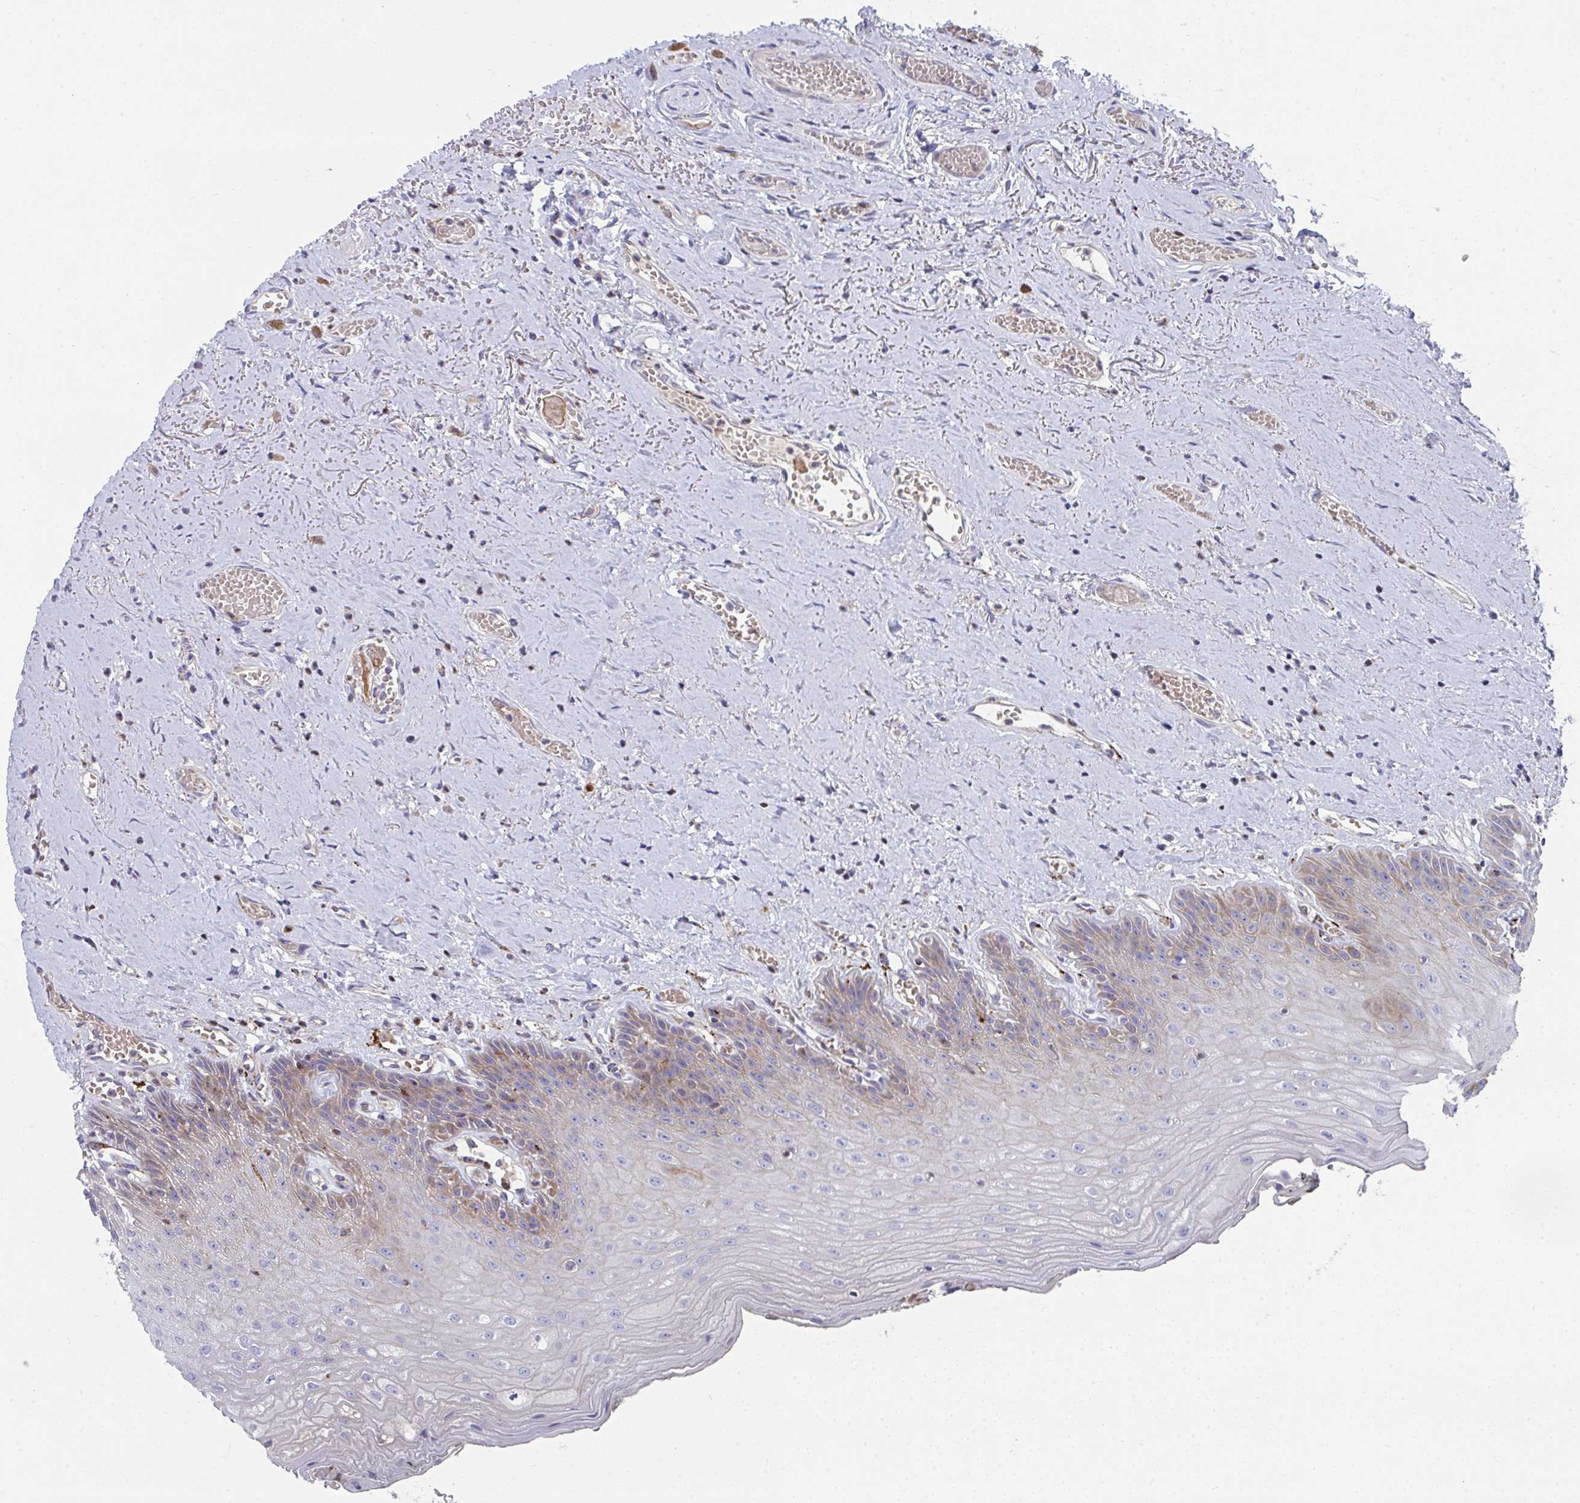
{"staining": {"intensity": "moderate", "quantity": "<25%", "location": "cytoplasmic/membranous"}, "tissue": "oral mucosa", "cell_type": "Squamous epithelial cells", "image_type": "normal", "snomed": [{"axis": "morphology", "description": "Normal tissue, NOS"}, {"axis": "morphology", "description": "Squamous cell carcinoma, NOS"}, {"axis": "topography", "description": "Oral tissue"}, {"axis": "topography", "description": "Peripheral nerve tissue"}, {"axis": "topography", "description": "Head-Neck"}], "caption": "High-power microscopy captured an immunohistochemistry (IHC) micrograph of benign oral mucosa, revealing moderate cytoplasmic/membranous positivity in approximately <25% of squamous epithelial cells.", "gene": "AOC2", "patient": {"sex": "female", "age": 59}}